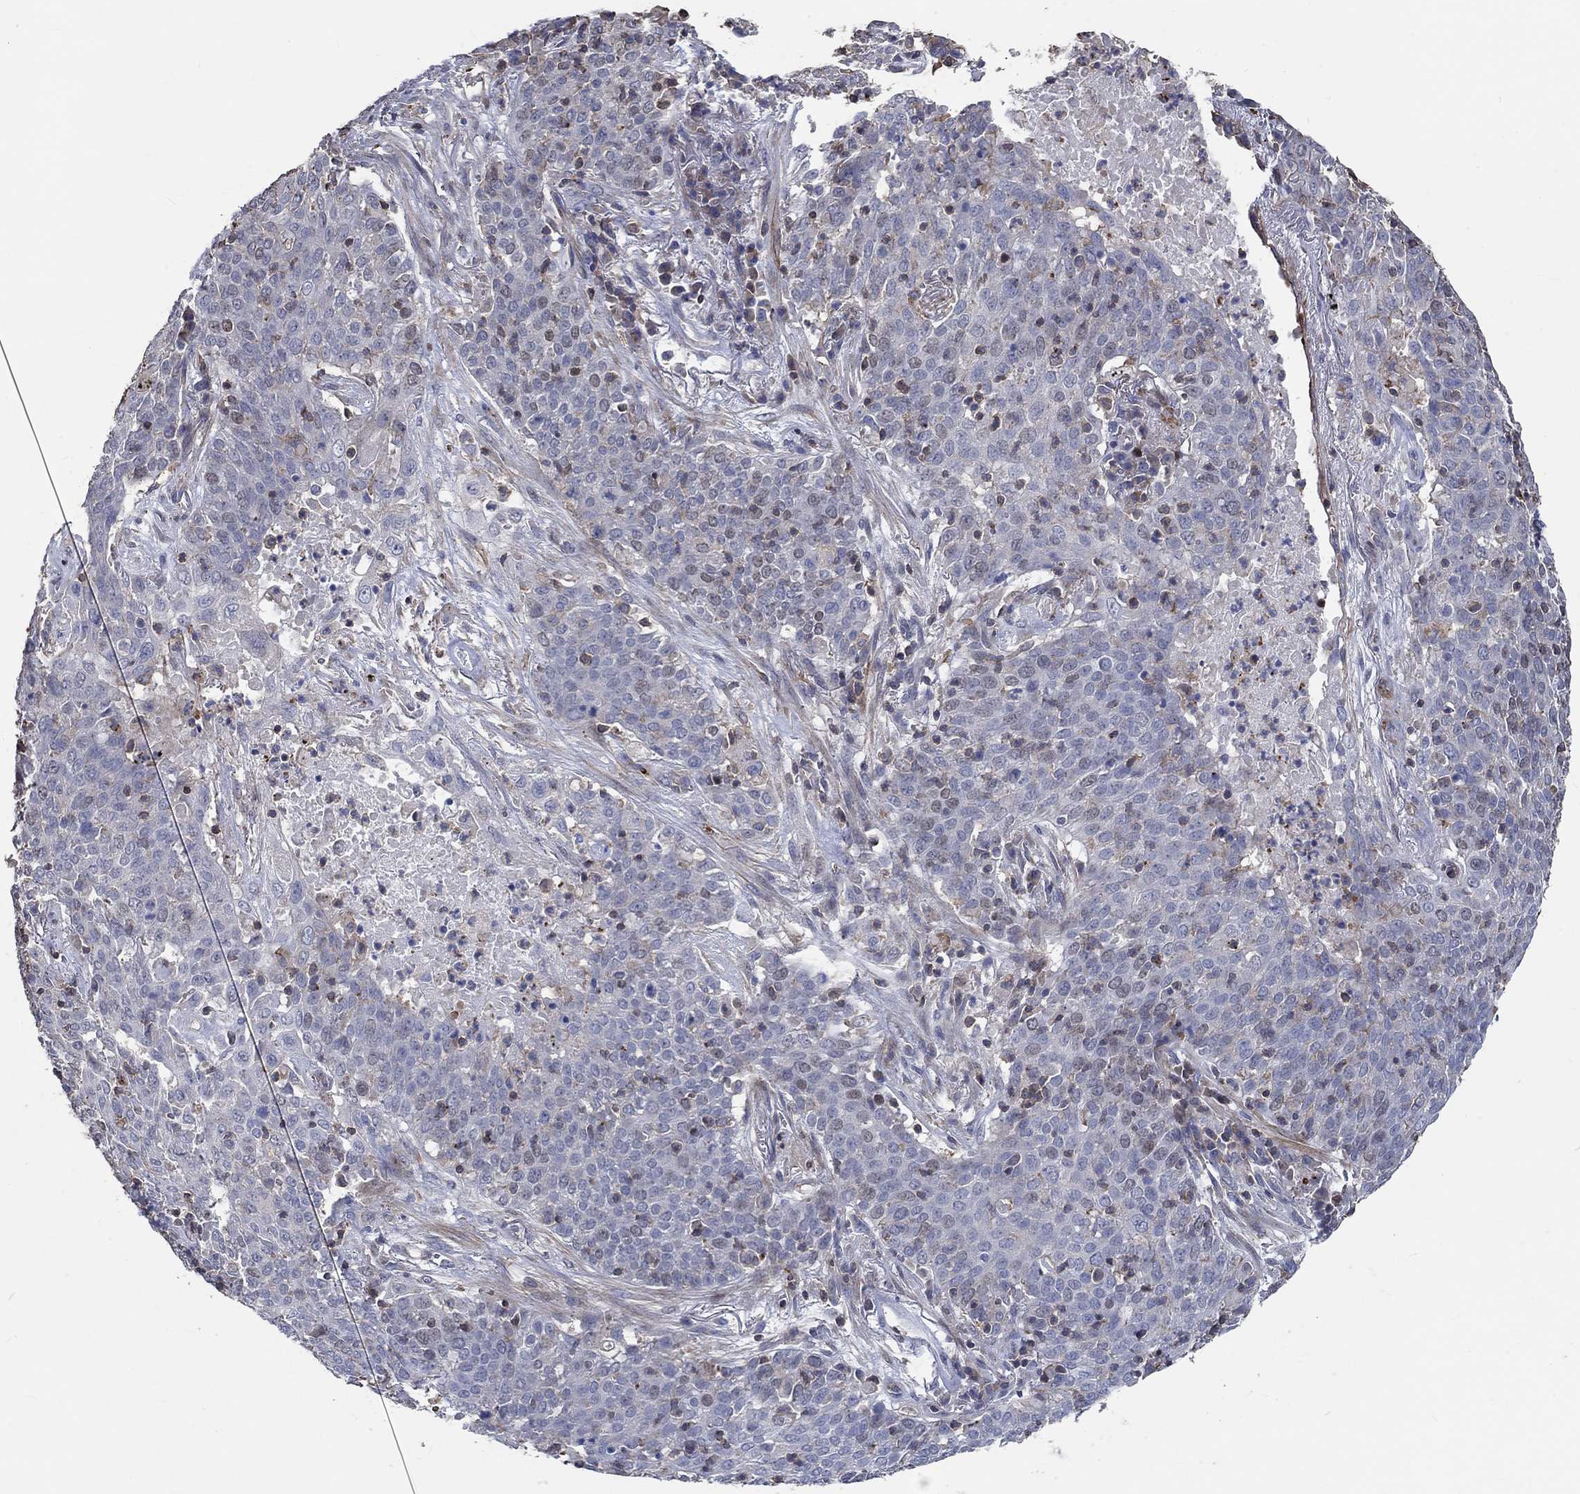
{"staining": {"intensity": "negative", "quantity": "none", "location": "none"}, "tissue": "lung cancer", "cell_type": "Tumor cells", "image_type": "cancer", "snomed": [{"axis": "morphology", "description": "Squamous cell carcinoma, NOS"}, {"axis": "topography", "description": "Lung"}], "caption": "A histopathology image of lung squamous cell carcinoma stained for a protein shows no brown staining in tumor cells.", "gene": "TNFAIP8L3", "patient": {"sex": "male", "age": 82}}